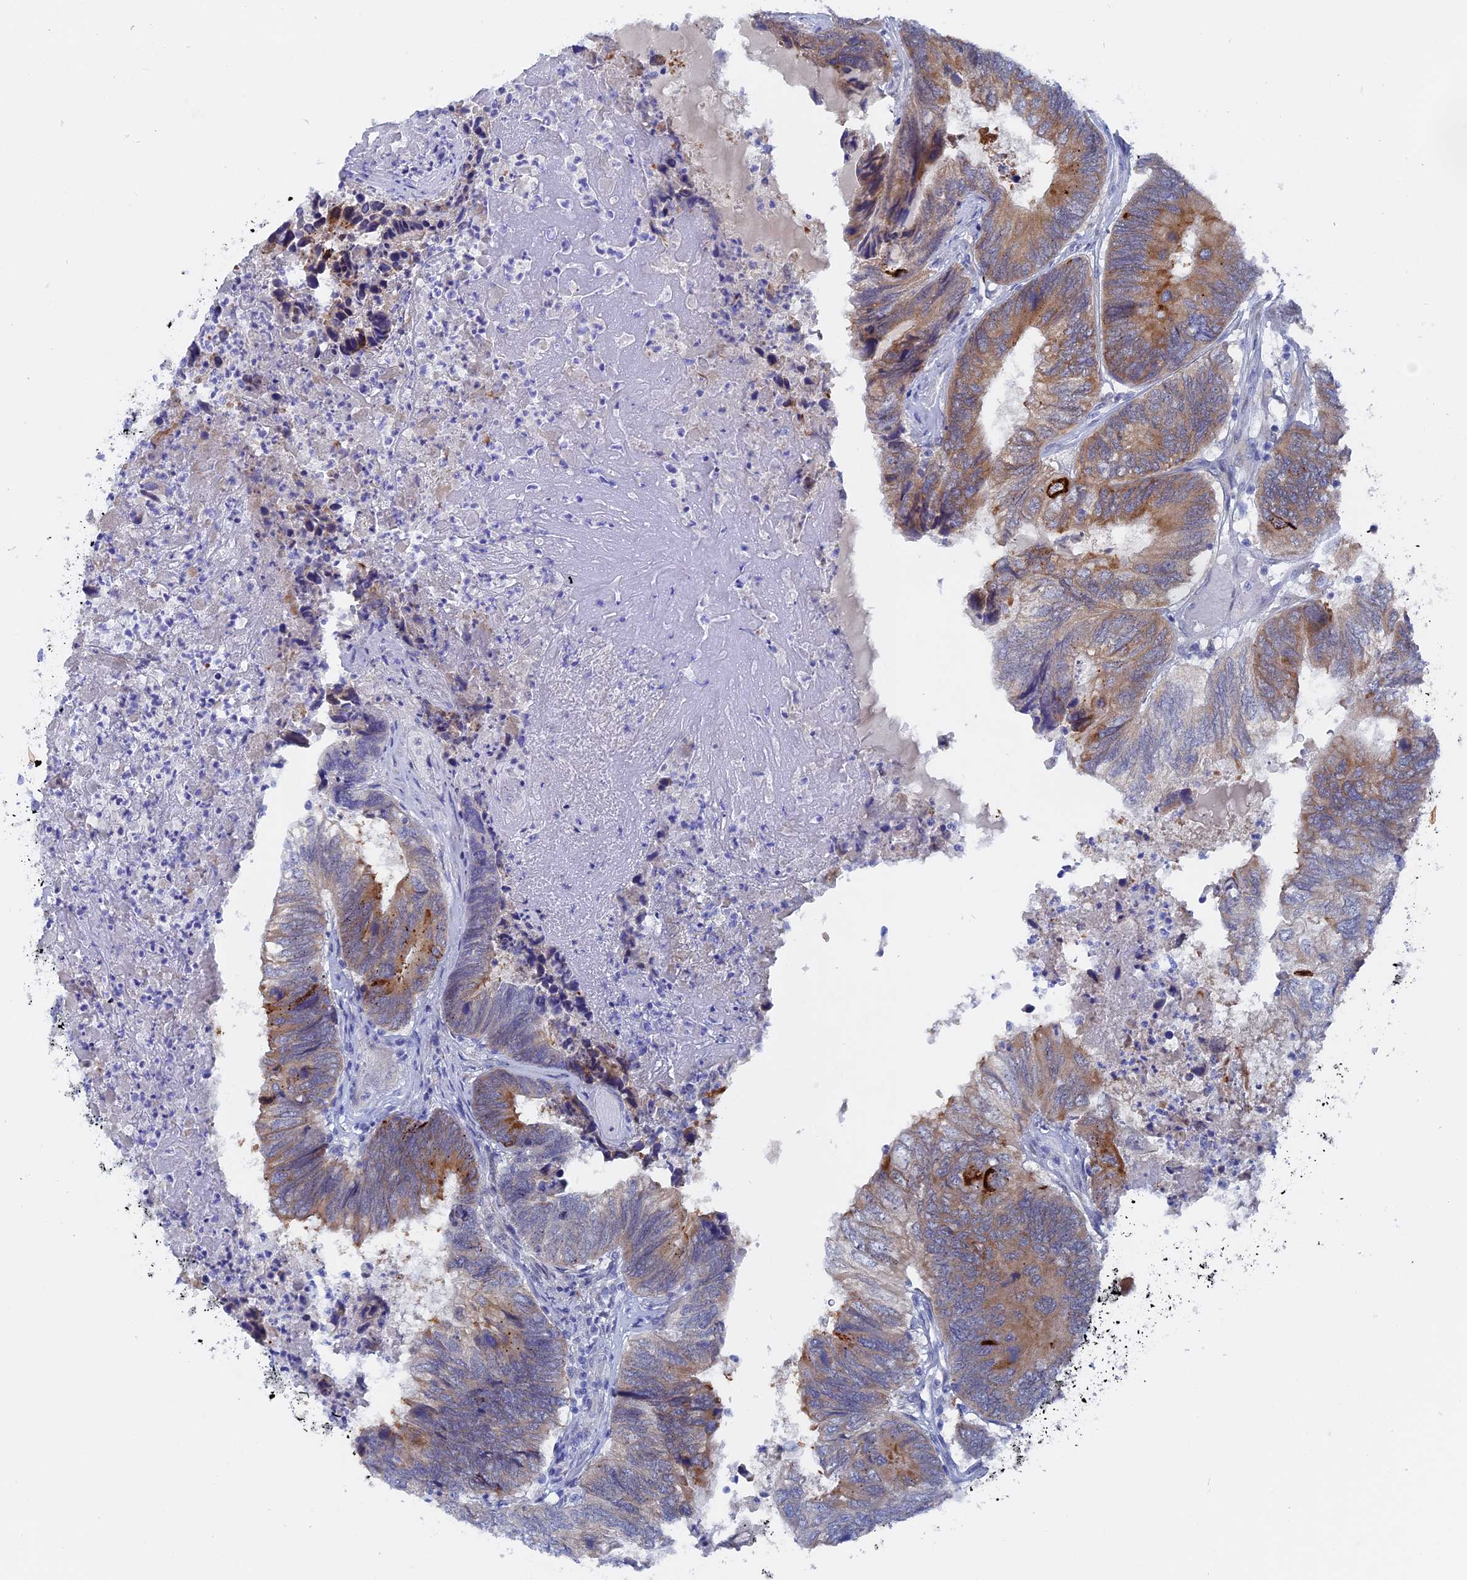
{"staining": {"intensity": "moderate", "quantity": "25%-75%", "location": "cytoplasmic/membranous"}, "tissue": "colorectal cancer", "cell_type": "Tumor cells", "image_type": "cancer", "snomed": [{"axis": "morphology", "description": "Adenocarcinoma, NOS"}, {"axis": "topography", "description": "Colon"}], "caption": "Protein staining shows moderate cytoplasmic/membranous expression in approximately 25%-75% of tumor cells in colorectal cancer. The protein is stained brown, and the nuclei are stained in blue (DAB (3,3'-diaminobenzidine) IHC with brightfield microscopy, high magnification).", "gene": "DACT3", "patient": {"sex": "female", "age": 67}}